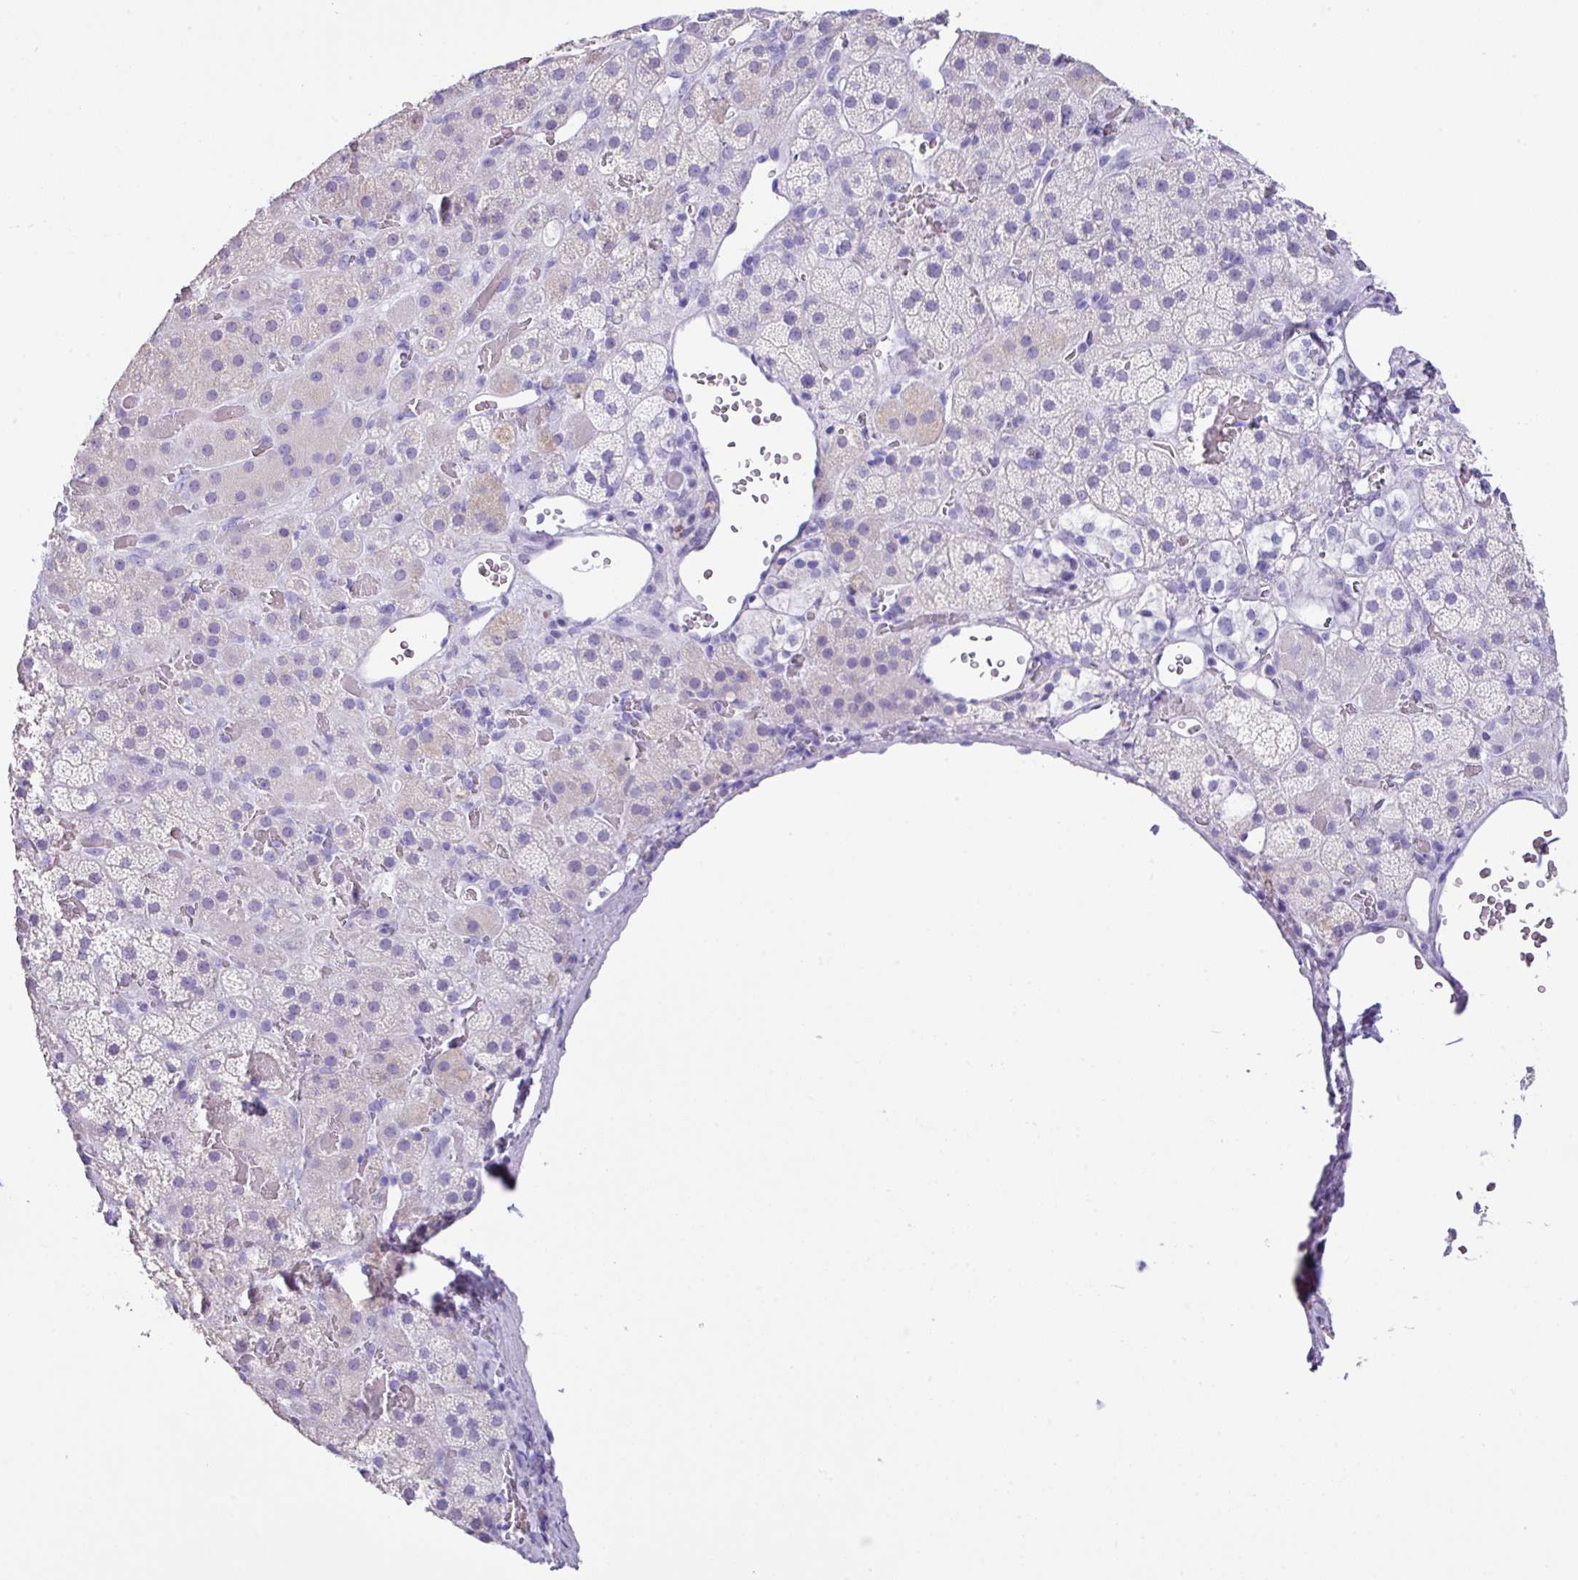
{"staining": {"intensity": "negative", "quantity": "none", "location": "none"}, "tissue": "adrenal gland", "cell_type": "Glandular cells", "image_type": "normal", "snomed": [{"axis": "morphology", "description": "Normal tissue, NOS"}, {"axis": "topography", "description": "Adrenal gland"}], "caption": "Immunohistochemical staining of benign adrenal gland demonstrates no significant positivity in glandular cells. The staining is performed using DAB (3,3'-diaminobenzidine) brown chromogen with nuclei counter-stained in using hematoxylin.", "gene": "ZG16", "patient": {"sex": "male", "age": 57}}